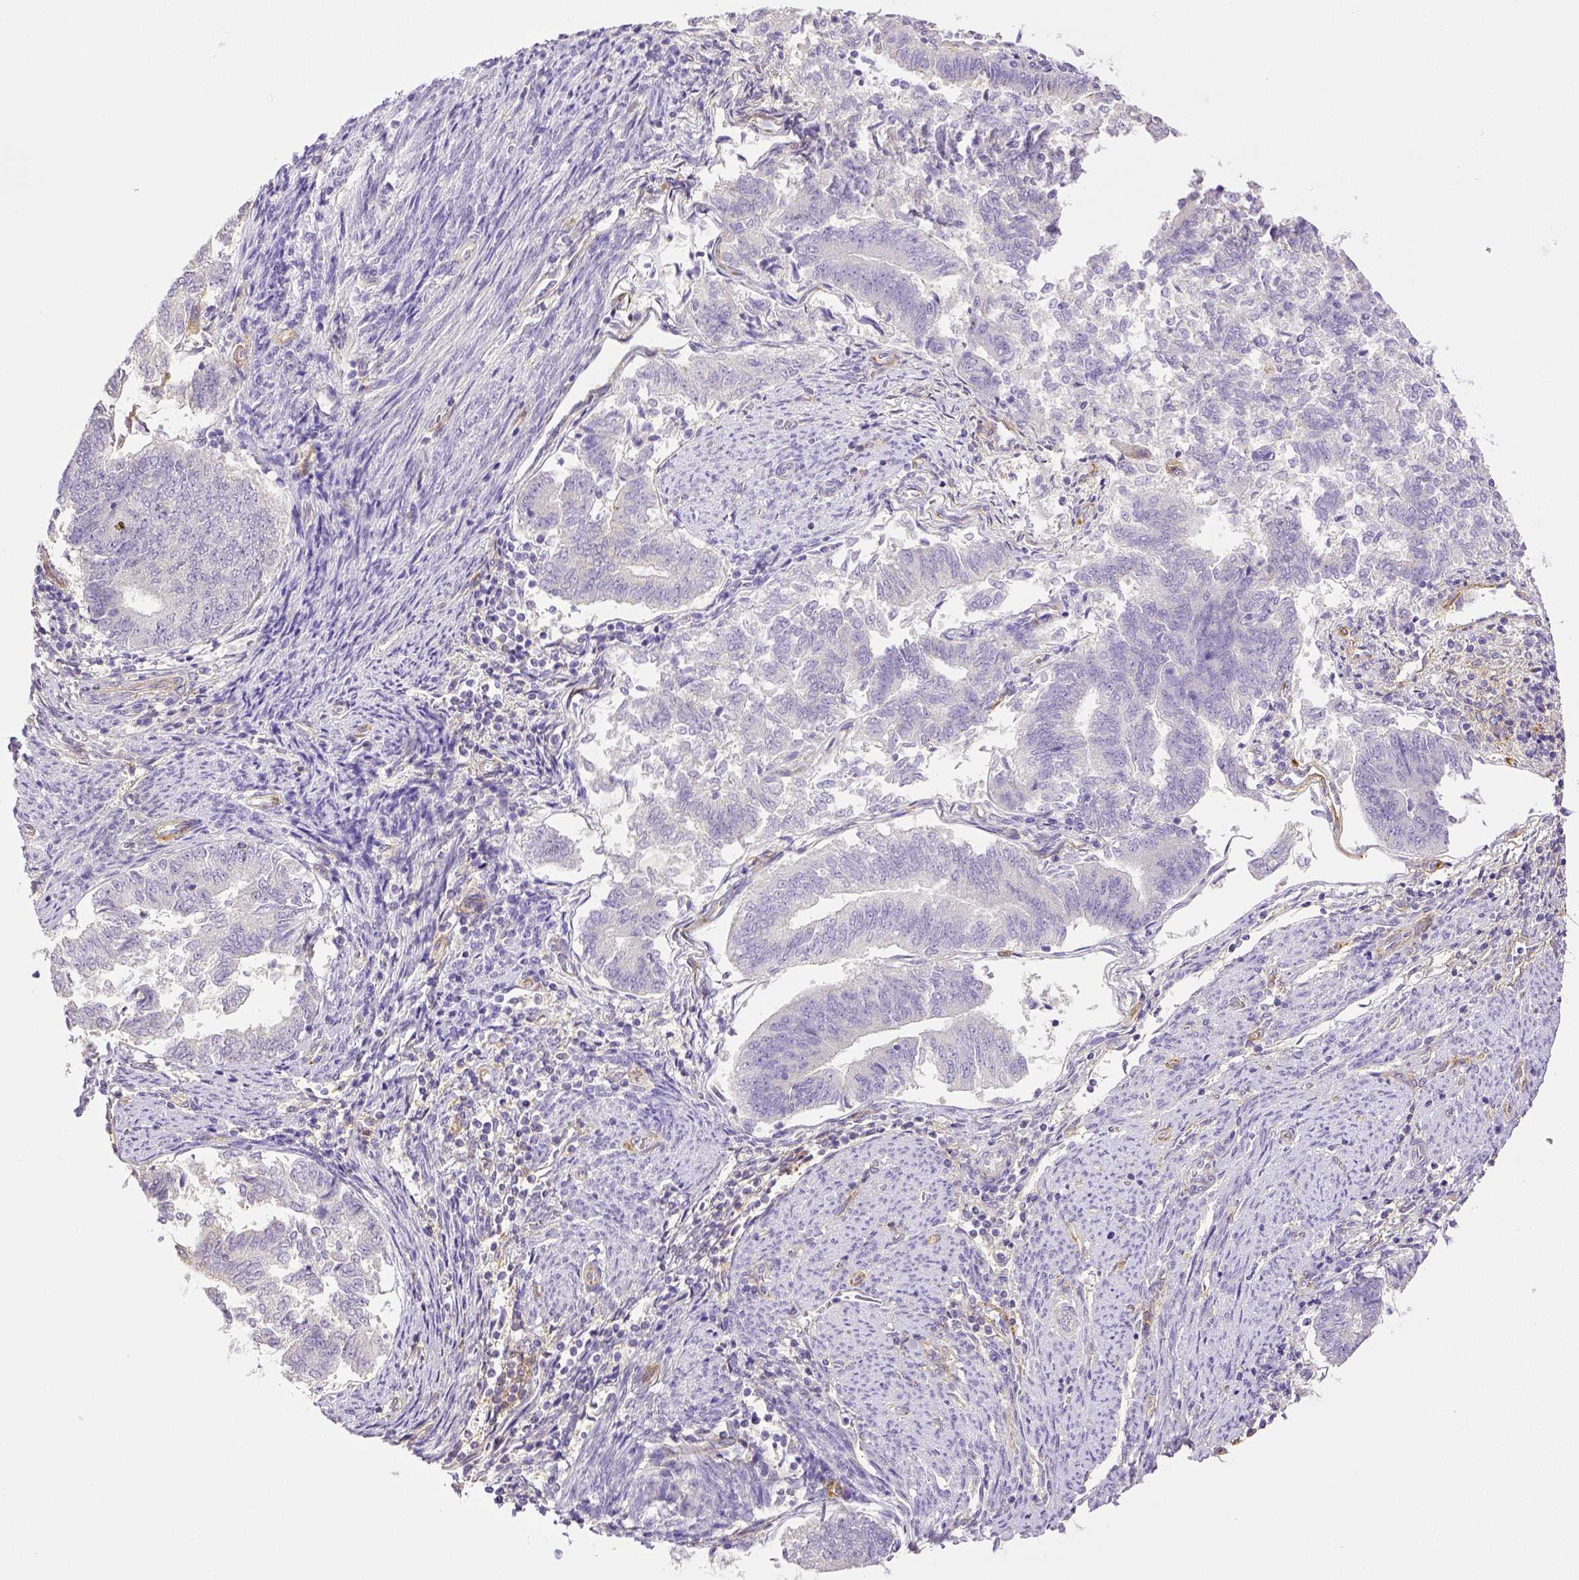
{"staining": {"intensity": "negative", "quantity": "none", "location": "none"}, "tissue": "endometrial cancer", "cell_type": "Tumor cells", "image_type": "cancer", "snomed": [{"axis": "morphology", "description": "Adenocarcinoma, NOS"}, {"axis": "topography", "description": "Endometrium"}], "caption": "DAB (3,3'-diaminobenzidine) immunohistochemical staining of endometrial cancer (adenocarcinoma) reveals no significant expression in tumor cells.", "gene": "THY1", "patient": {"sex": "female", "age": 65}}